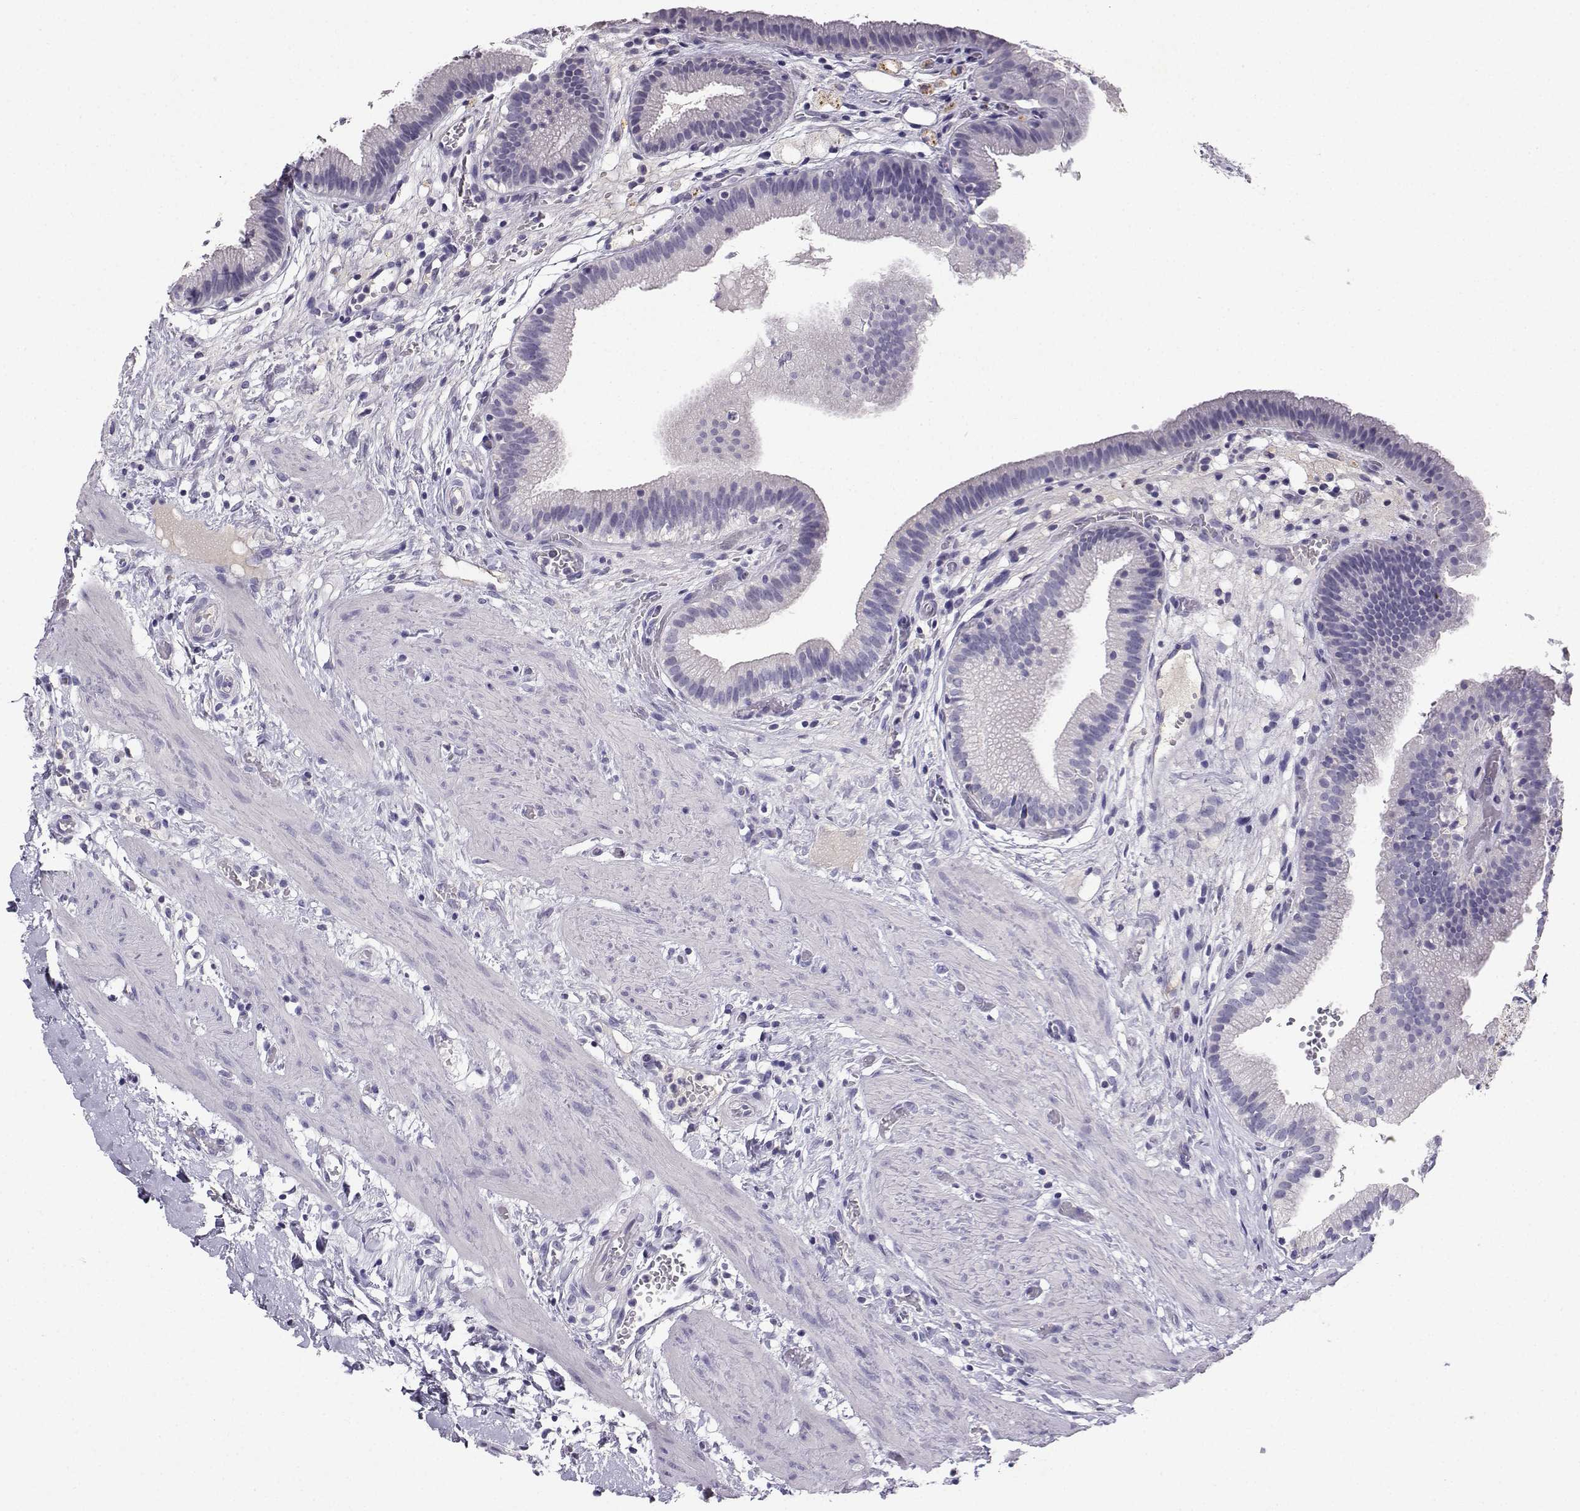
{"staining": {"intensity": "negative", "quantity": "none", "location": "none"}, "tissue": "gallbladder", "cell_type": "Glandular cells", "image_type": "normal", "snomed": [{"axis": "morphology", "description": "Normal tissue, NOS"}, {"axis": "topography", "description": "Gallbladder"}], "caption": "High power microscopy photomicrograph of an IHC image of unremarkable gallbladder, revealing no significant expression in glandular cells.", "gene": "GRIK4", "patient": {"sex": "female", "age": 24}}